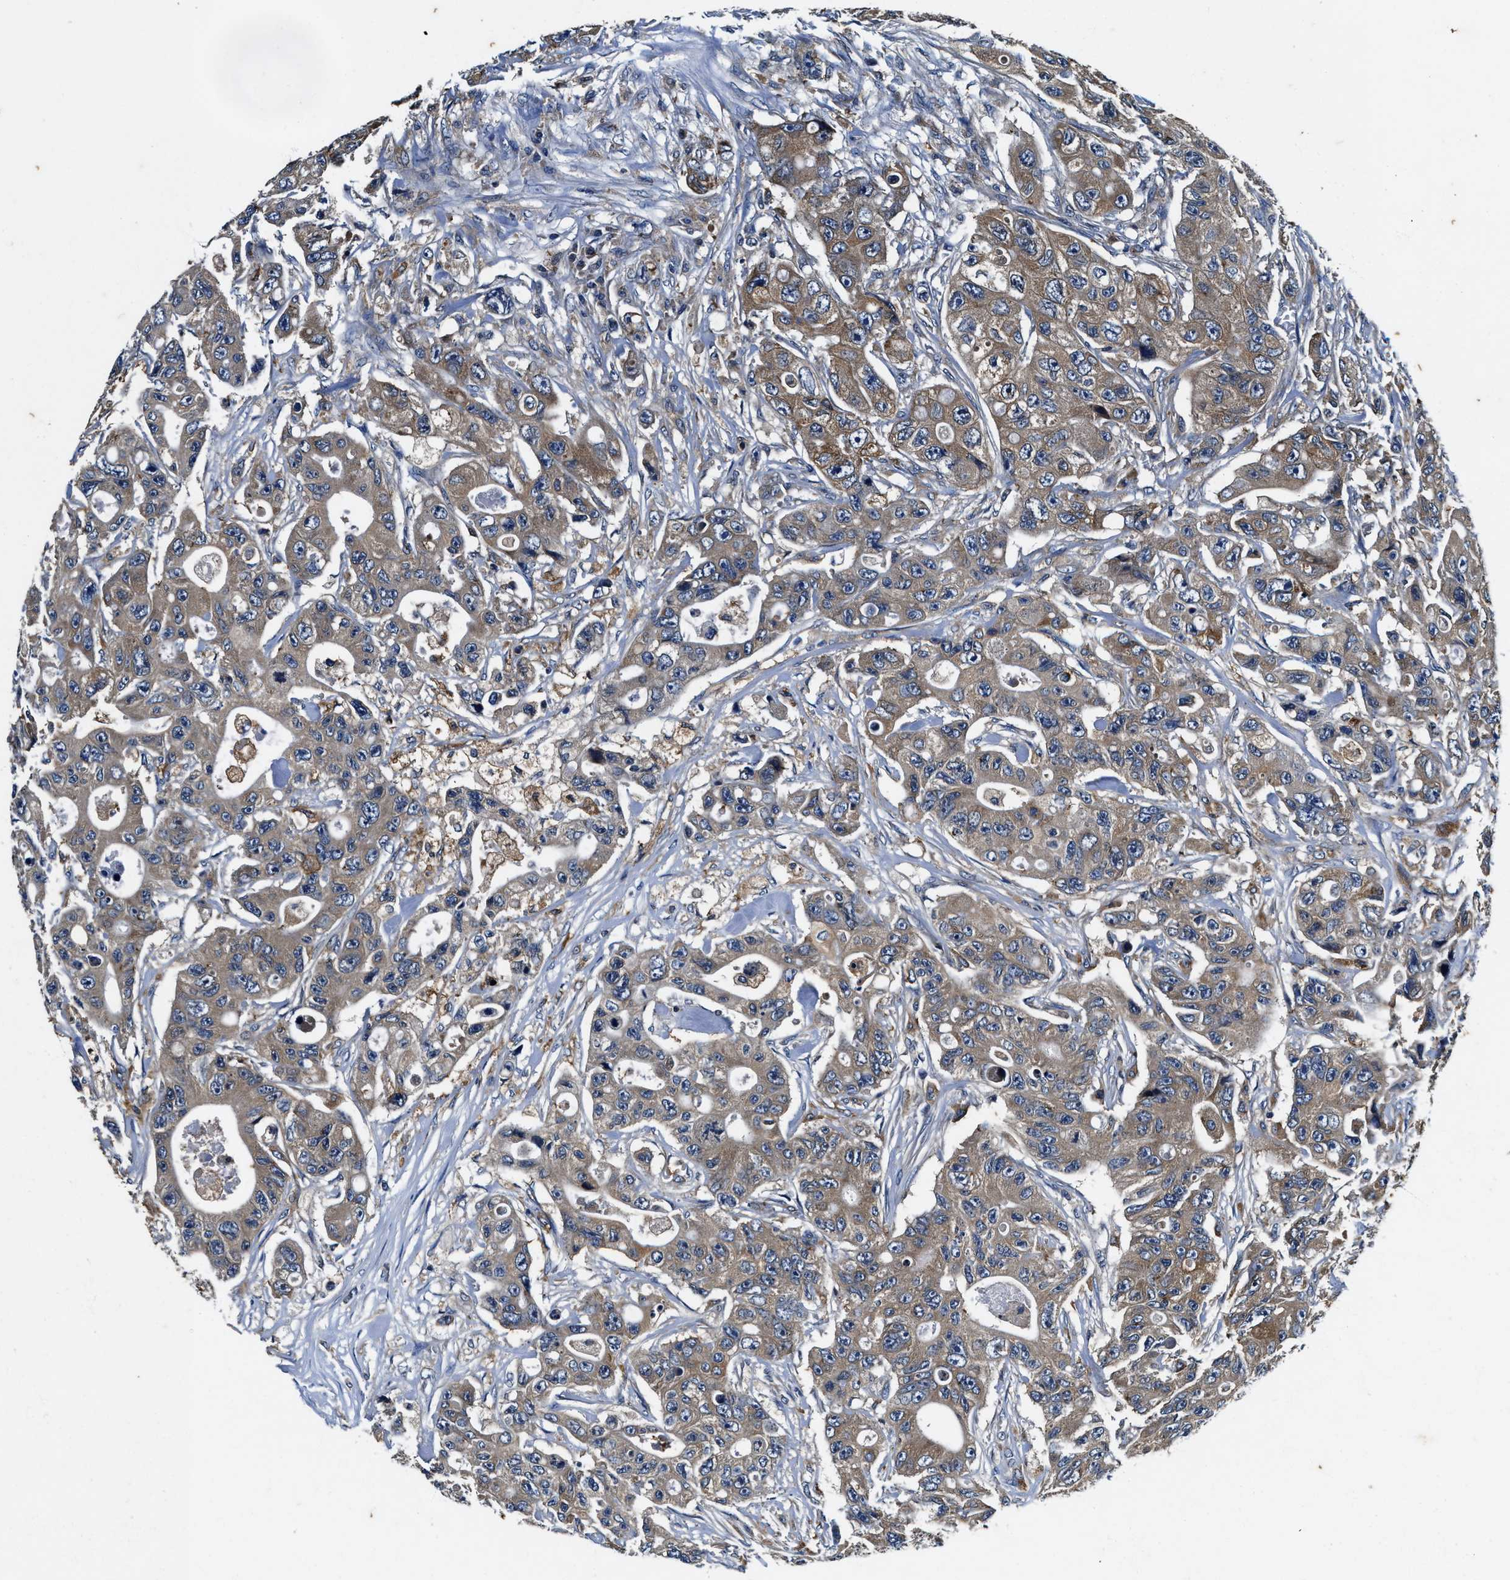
{"staining": {"intensity": "weak", "quantity": ">75%", "location": "cytoplasmic/membranous"}, "tissue": "colorectal cancer", "cell_type": "Tumor cells", "image_type": "cancer", "snomed": [{"axis": "morphology", "description": "Adenocarcinoma, NOS"}, {"axis": "topography", "description": "Colon"}], "caption": "High-magnification brightfield microscopy of colorectal cancer (adenocarcinoma) stained with DAB (3,3'-diaminobenzidine) (brown) and counterstained with hematoxylin (blue). tumor cells exhibit weak cytoplasmic/membranous staining is seen in approximately>75% of cells.", "gene": "PI4KB", "patient": {"sex": "female", "age": 46}}